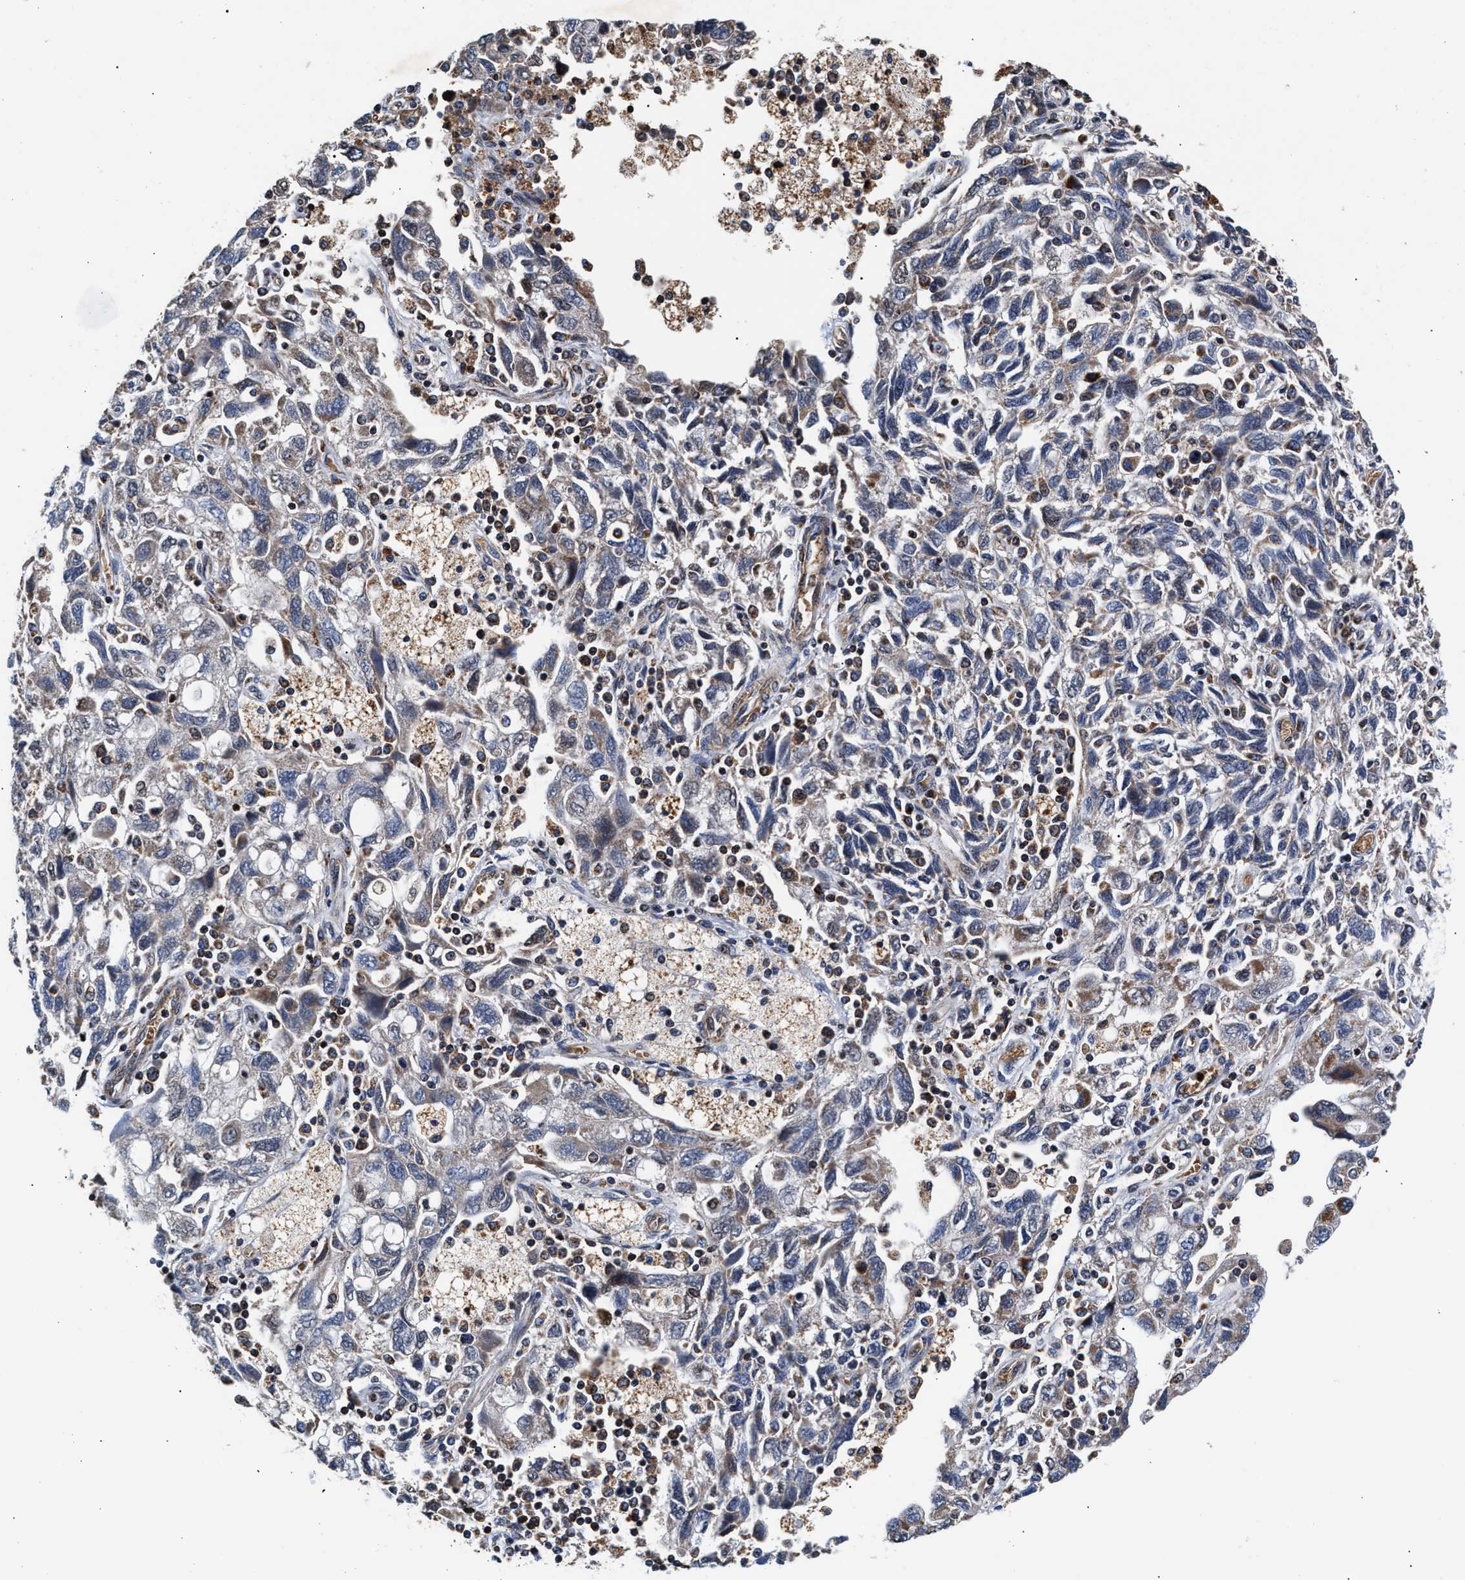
{"staining": {"intensity": "weak", "quantity": "<25%", "location": "cytoplasmic/membranous"}, "tissue": "ovarian cancer", "cell_type": "Tumor cells", "image_type": "cancer", "snomed": [{"axis": "morphology", "description": "Carcinoma, NOS"}, {"axis": "morphology", "description": "Cystadenocarcinoma, serous, NOS"}, {"axis": "topography", "description": "Ovary"}], "caption": "This photomicrograph is of serous cystadenocarcinoma (ovarian) stained with immunohistochemistry (IHC) to label a protein in brown with the nuclei are counter-stained blue. There is no positivity in tumor cells.", "gene": "SGK1", "patient": {"sex": "female", "age": 69}}